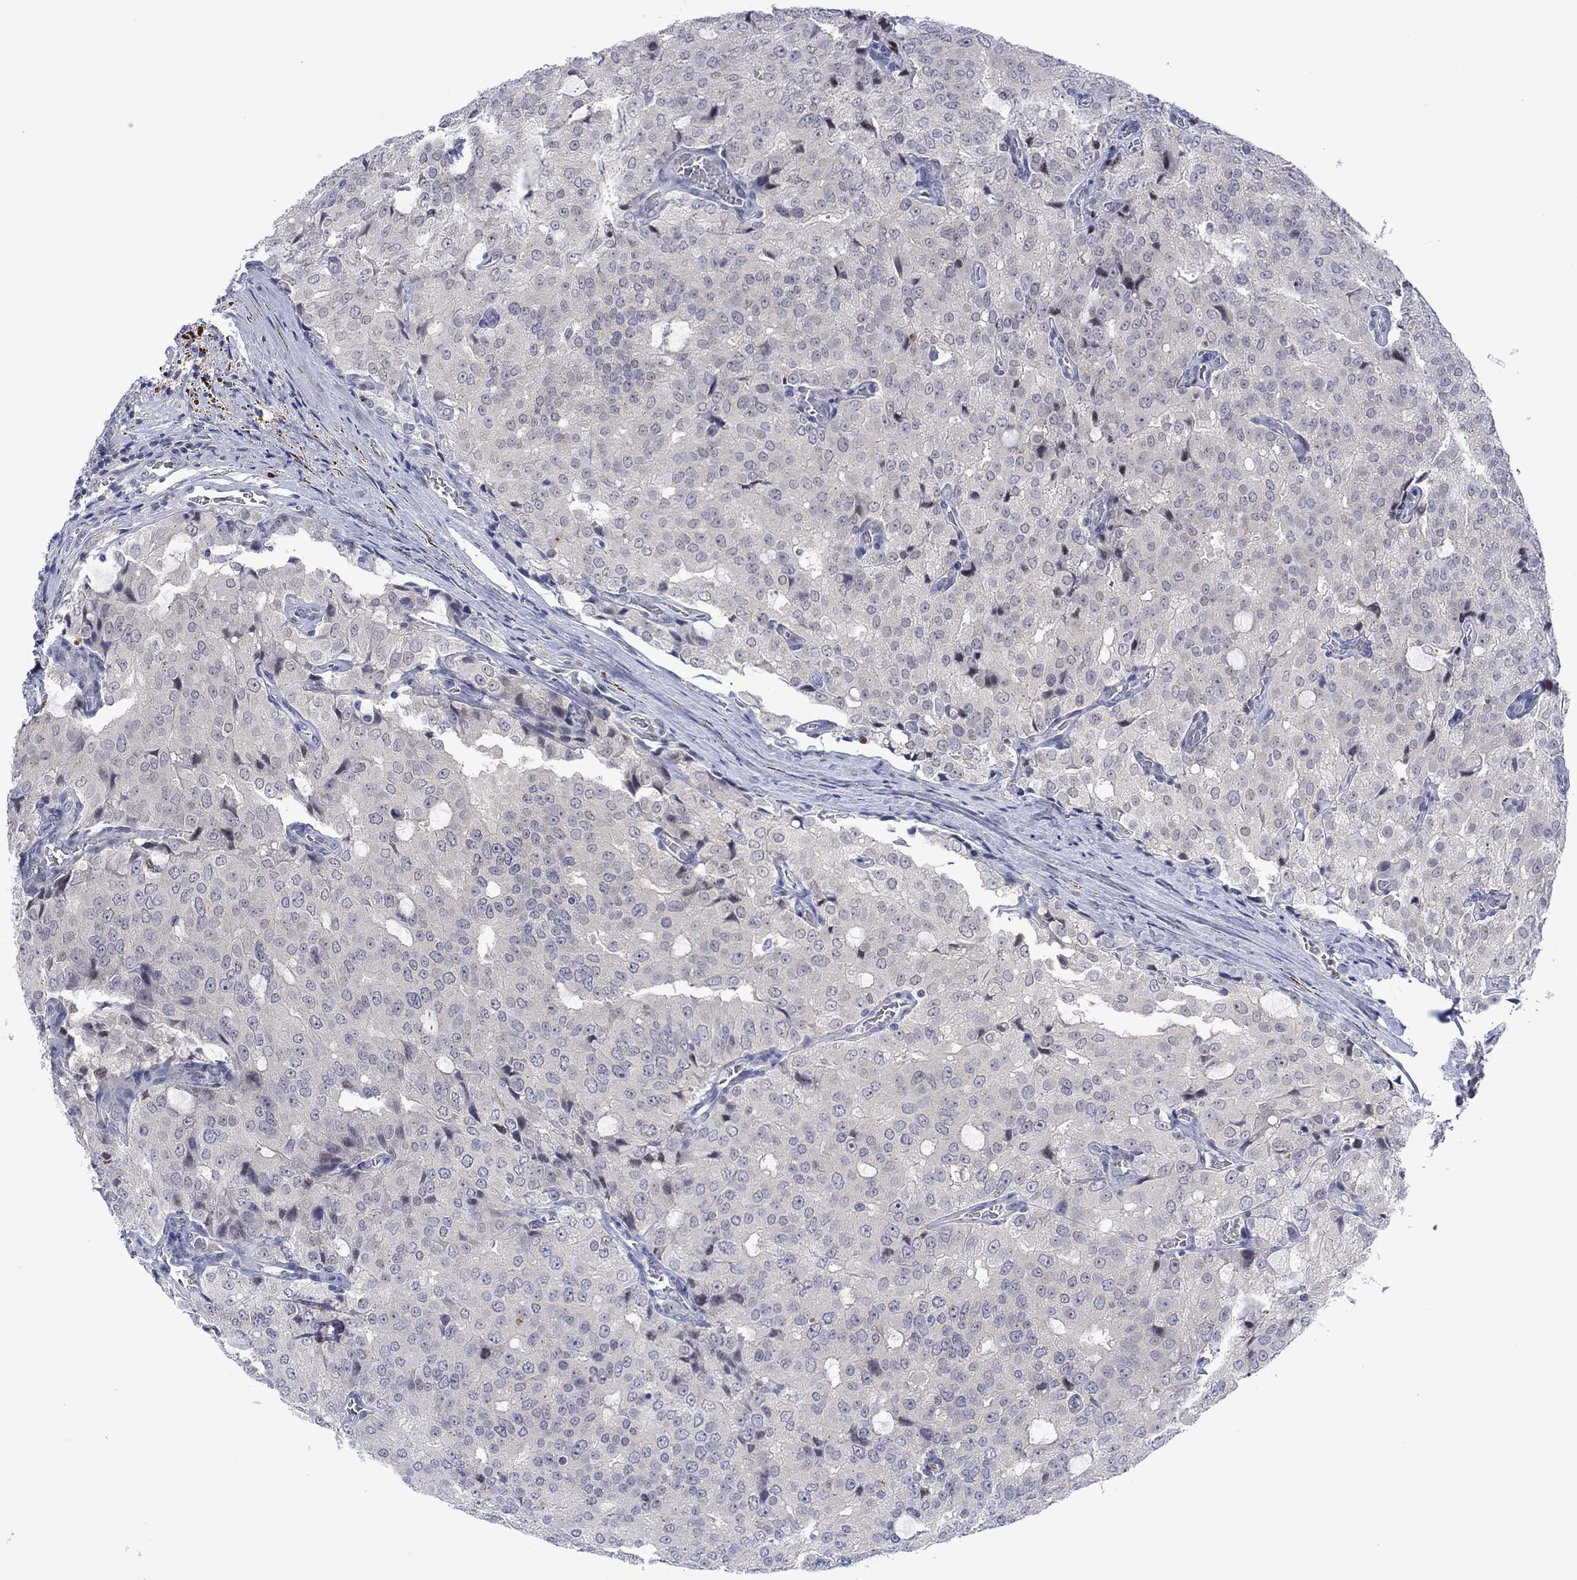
{"staining": {"intensity": "negative", "quantity": "none", "location": "none"}, "tissue": "prostate cancer", "cell_type": "Tumor cells", "image_type": "cancer", "snomed": [{"axis": "morphology", "description": "Adenocarcinoma, NOS"}, {"axis": "topography", "description": "Prostate and seminal vesicle, NOS"}, {"axis": "topography", "description": "Prostate"}], "caption": "The photomicrograph displays no significant positivity in tumor cells of prostate adenocarcinoma.", "gene": "AGL", "patient": {"sex": "male", "age": 67}}